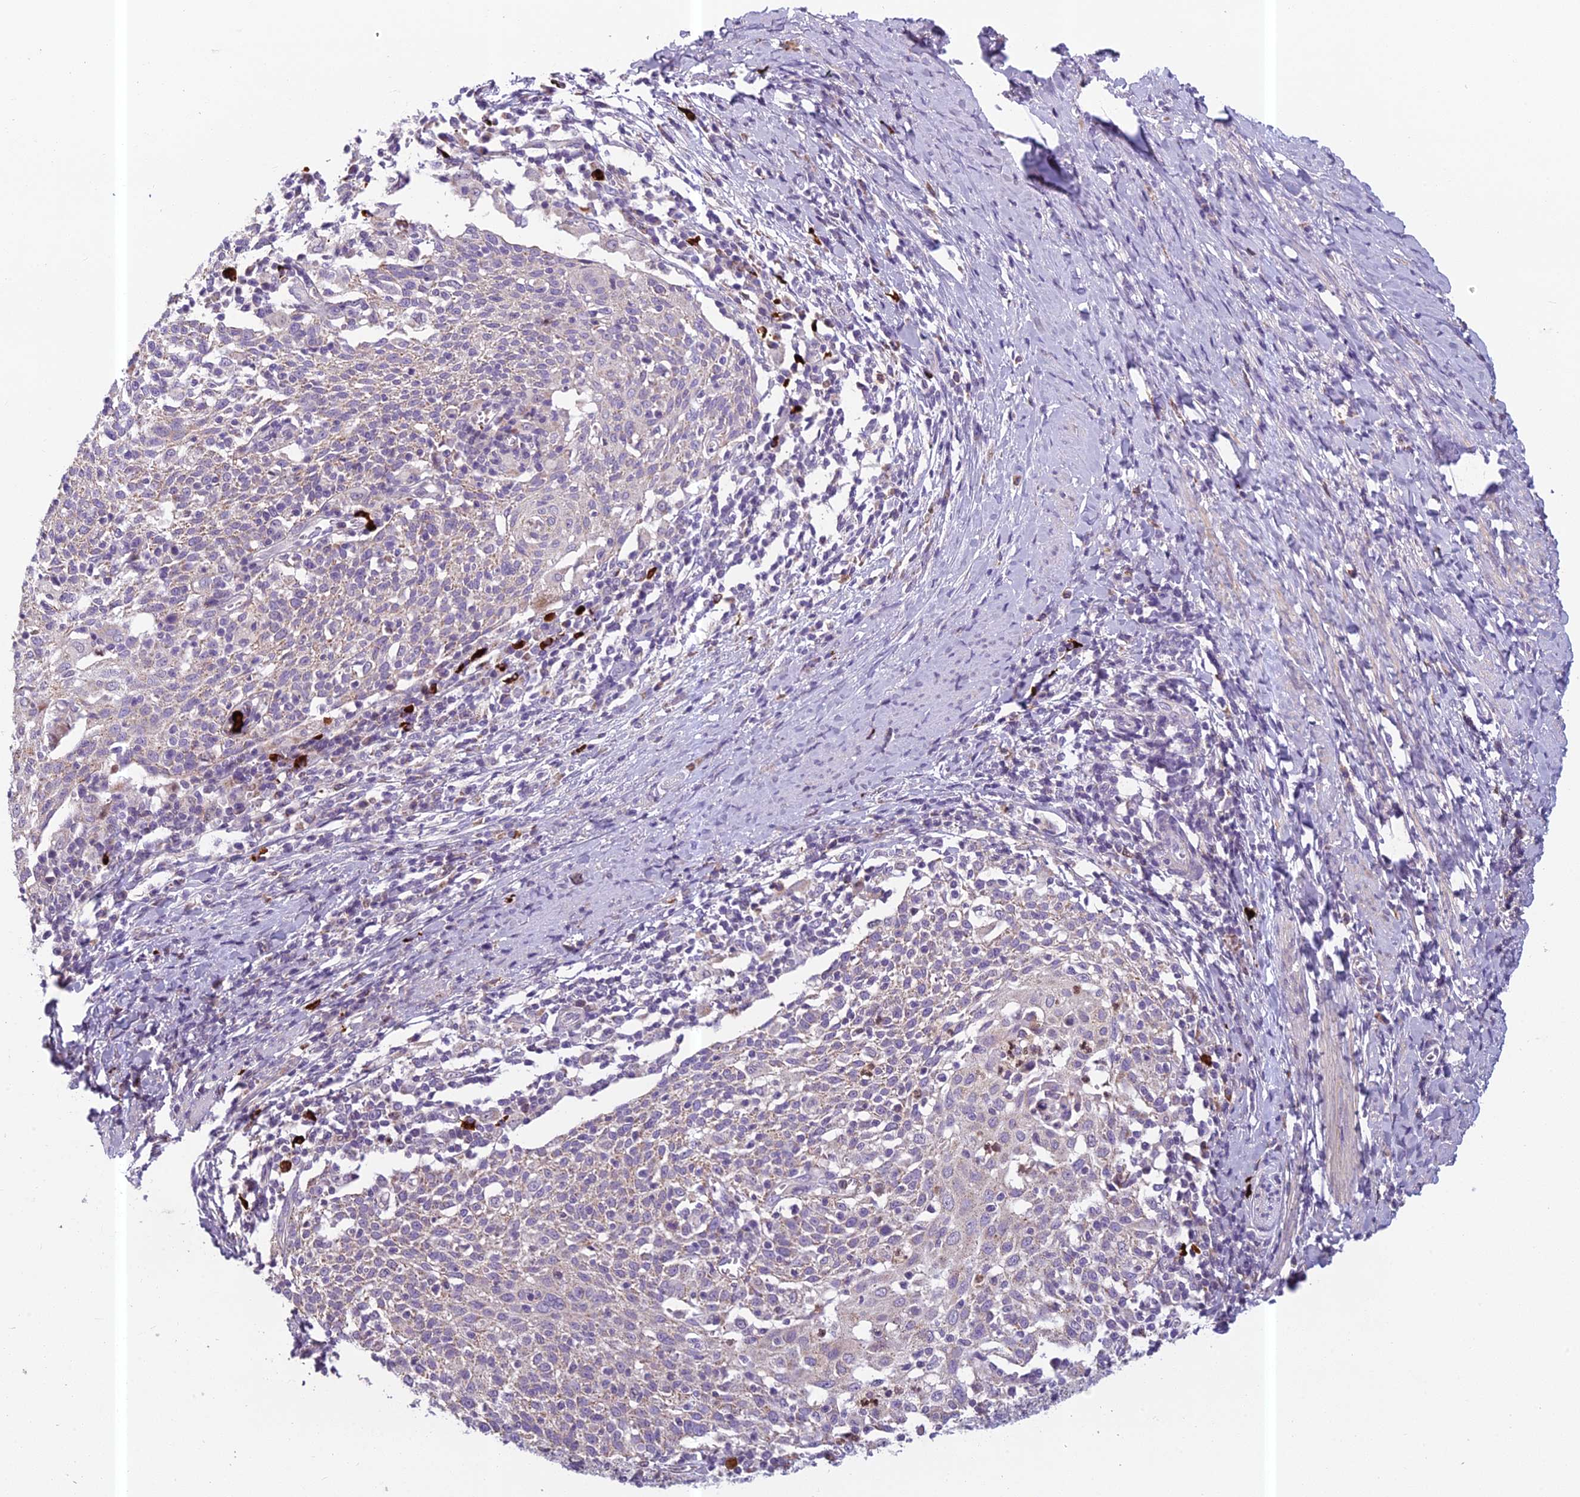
{"staining": {"intensity": "negative", "quantity": "none", "location": "none"}, "tissue": "cervical cancer", "cell_type": "Tumor cells", "image_type": "cancer", "snomed": [{"axis": "morphology", "description": "Squamous cell carcinoma, NOS"}, {"axis": "topography", "description": "Cervix"}], "caption": "Protein analysis of cervical cancer exhibits no significant expression in tumor cells. (DAB (3,3'-diaminobenzidine) IHC with hematoxylin counter stain).", "gene": "ENSG00000188897", "patient": {"sex": "female", "age": 52}}